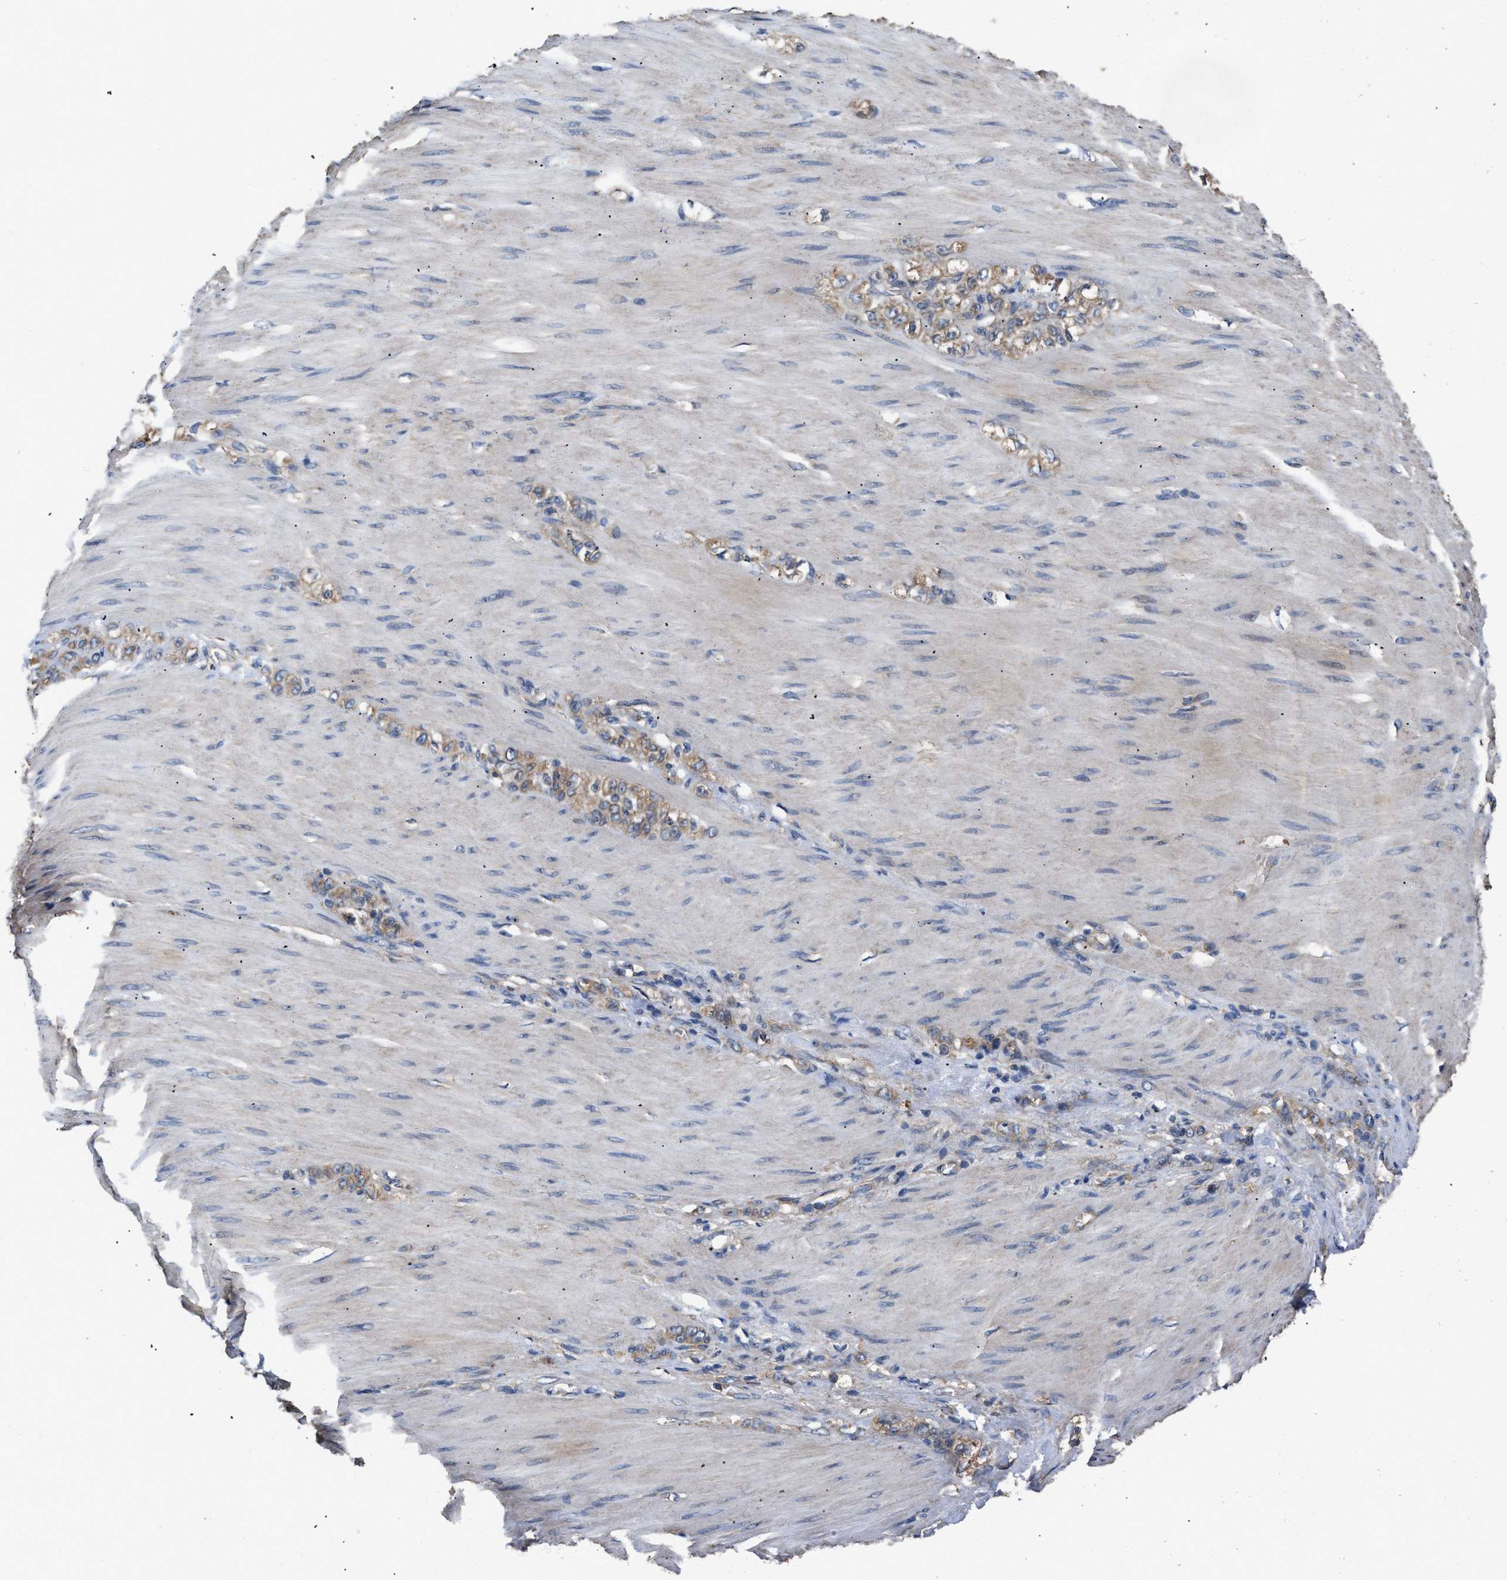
{"staining": {"intensity": "moderate", "quantity": ">75%", "location": "cytoplasmic/membranous"}, "tissue": "stomach cancer", "cell_type": "Tumor cells", "image_type": "cancer", "snomed": [{"axis": "morphology", "description": "Normal tissue, NOS"}, {"axis": "morphology", "description": "Adenocarcinoma, NOS"}, {"axis": "topography", "description": "Stomach"}], "caption": "Approximately >75% of tumor cells in adenocarcinoma (stomach) show moderate cytoplasmic/membranous protein positivity as visualized by brown immunohistochemical staining.", "gene": "CEP128", "patient": {"sex": "male", "age": 82}}